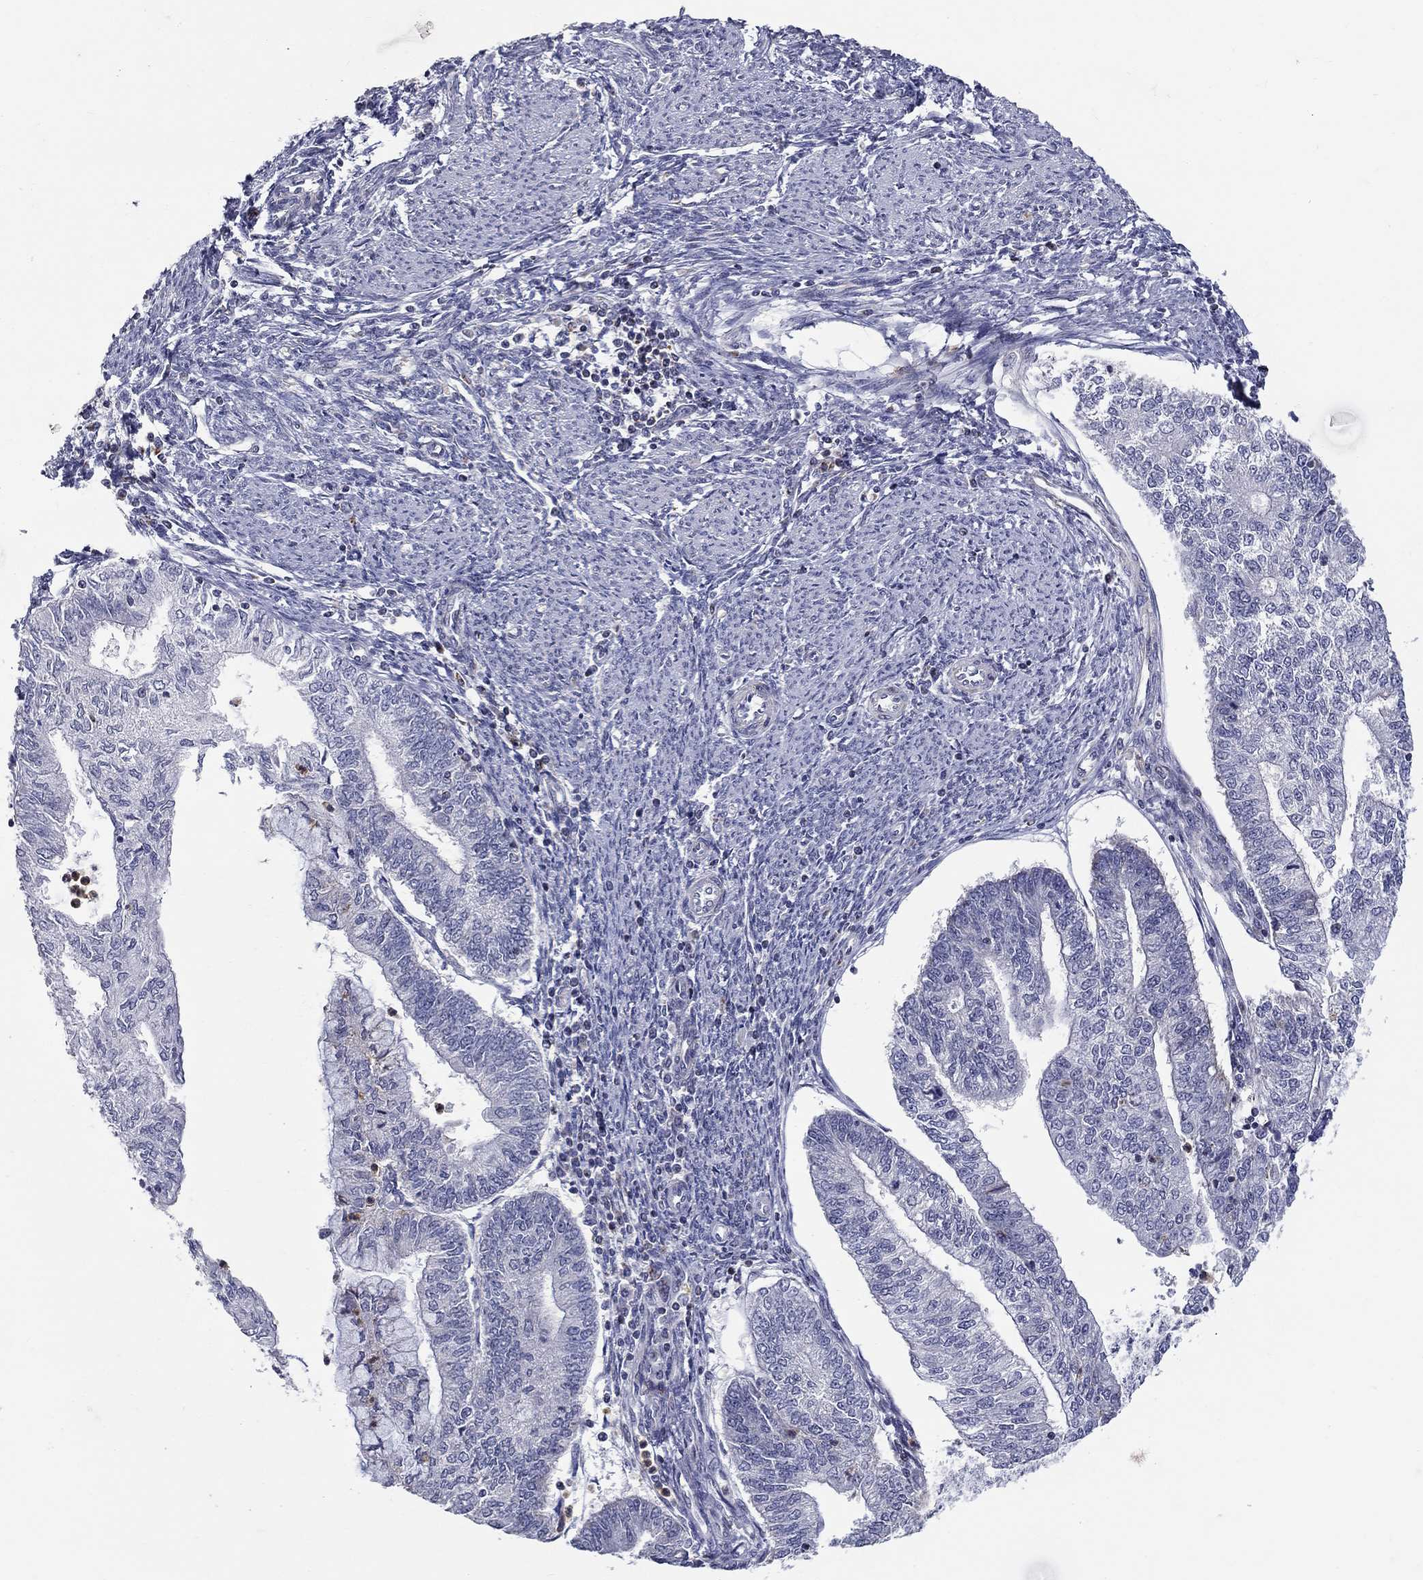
{"staining": {"intensity": "negative", "quantity": "none", "location": "none"}, "tissue": "endometrial cancer", "cell_type": "Tumor cells", "image_type": "cancer", "snomed": [{"axis": "morphology", "description": "Adenocarcinoma, NOS"}, {"axis": "topography", "description": "Endometrium"}], "caption": "Human endometrial cancer (adenocarcinoma) stained for a protein using immunohistochemistry displays no expression in tumor cells.", "gene": "HMX2", "patient": {"sex": "female", "age": 59}}